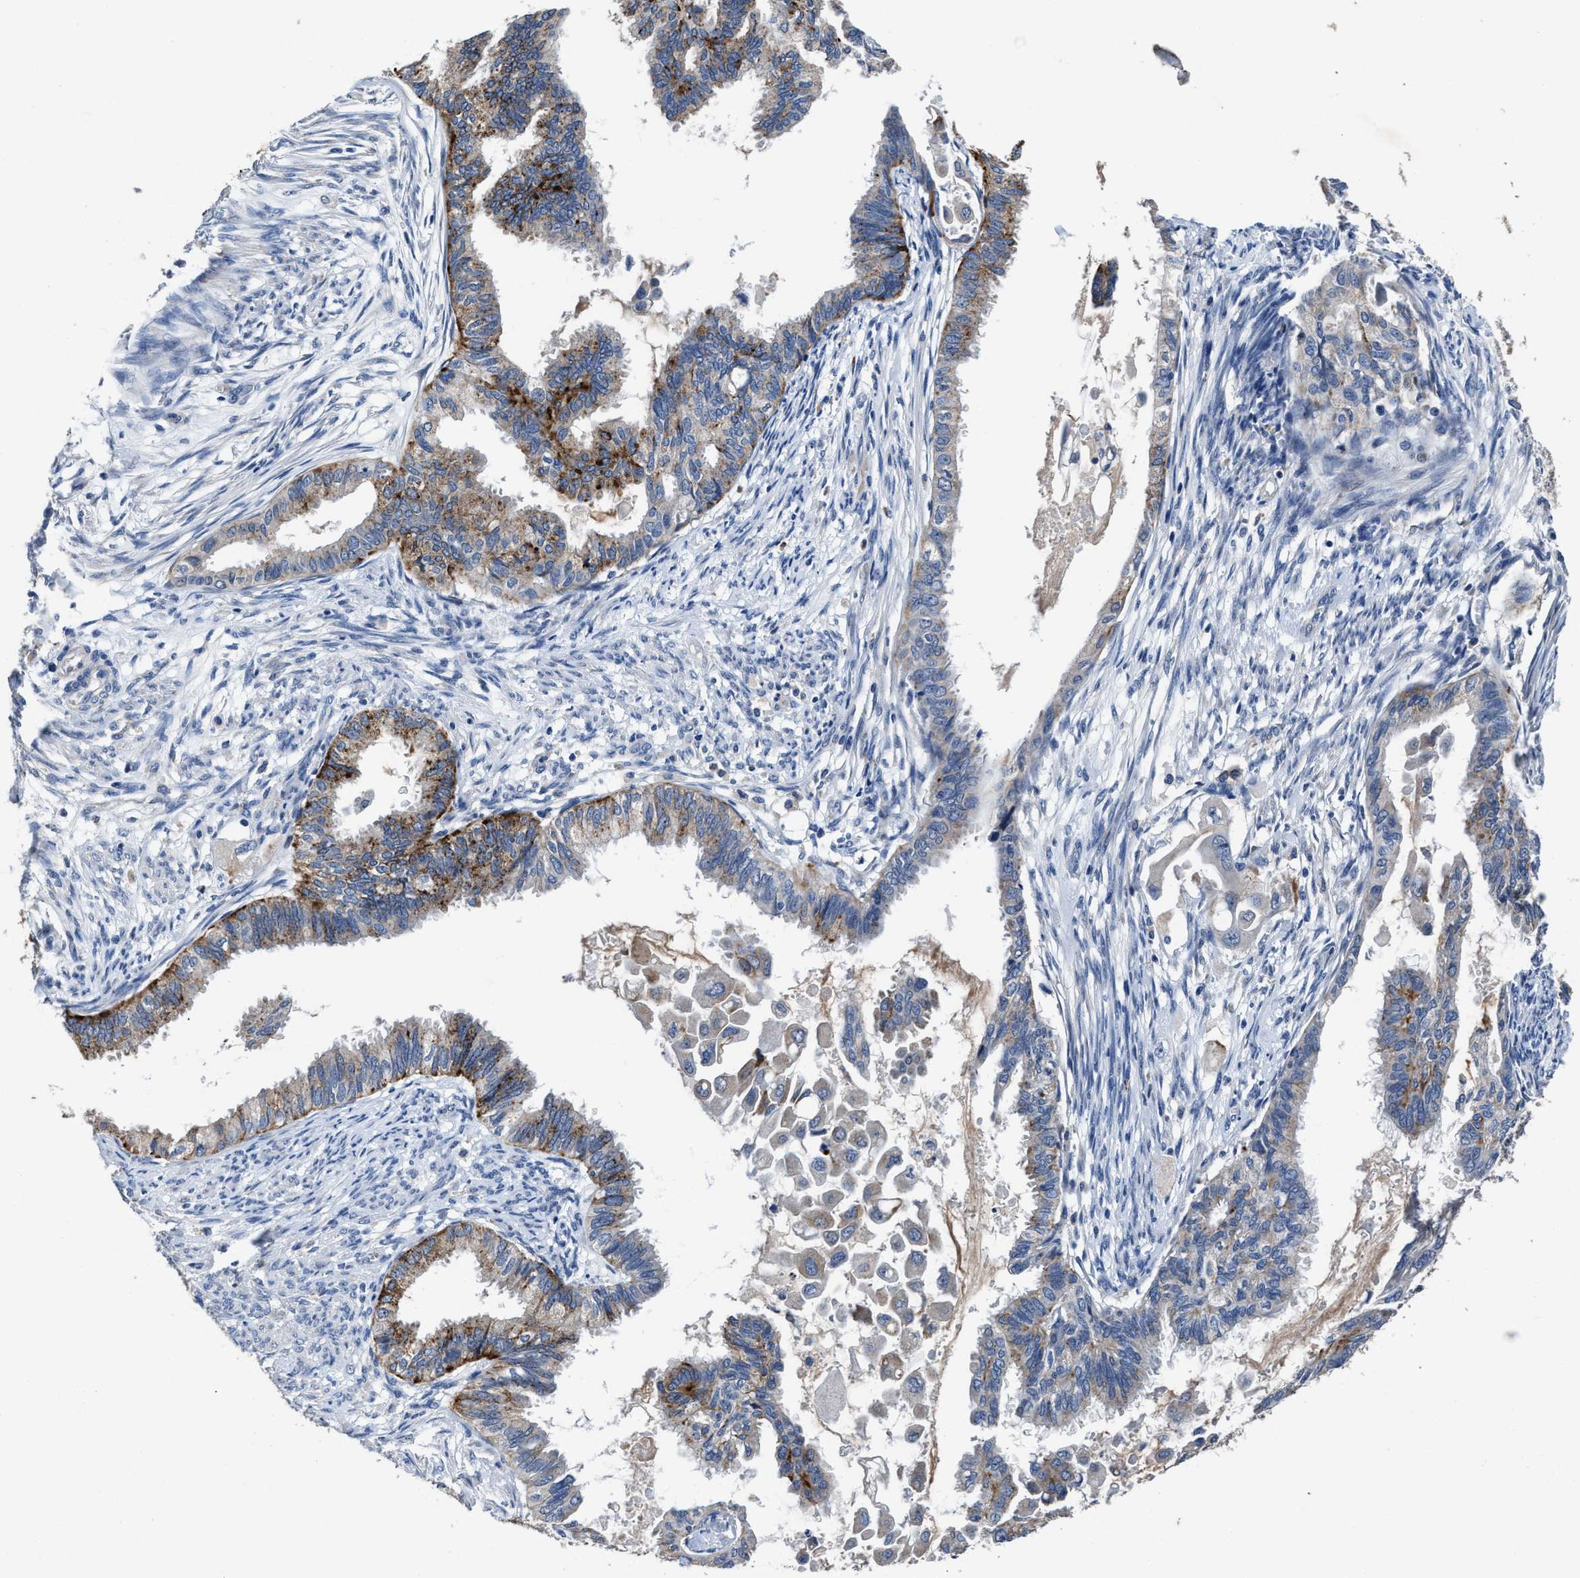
{"staining": {"intensity": "moderate", "quantity": "25%-75%", "location": "cytoplasmic/membranous"}, "tissue": "cervical cancer", "cell_type": "Tumor cells", "image_type": "cancer", "snomed": [{"axis": "morphology", "description": "Normal tissue, NOS"}, {"axis": "morphology", "description": "Adenocarcinoma, NOS"}, {"axis": "topography", "description": "Cervix"}, {"axis": "topography", "description": "Endometrium"}], "caption": "Immunohistochemistry staining of cervical adenocarcinoma, which demonstrates medium levels of moderate cytoplasmic/membranous staining in about 25%-75% of tumor cells indicating moderate cytoplasmic/membranous protein expression. The staining was performed using DAB (3,3'-diaminobenzidine) (brown) for protein detection and nuclei were counterstained in hematoxylin (blue).", "gene": "UBR4", "patient": {"sex": "female", "age": 86}}